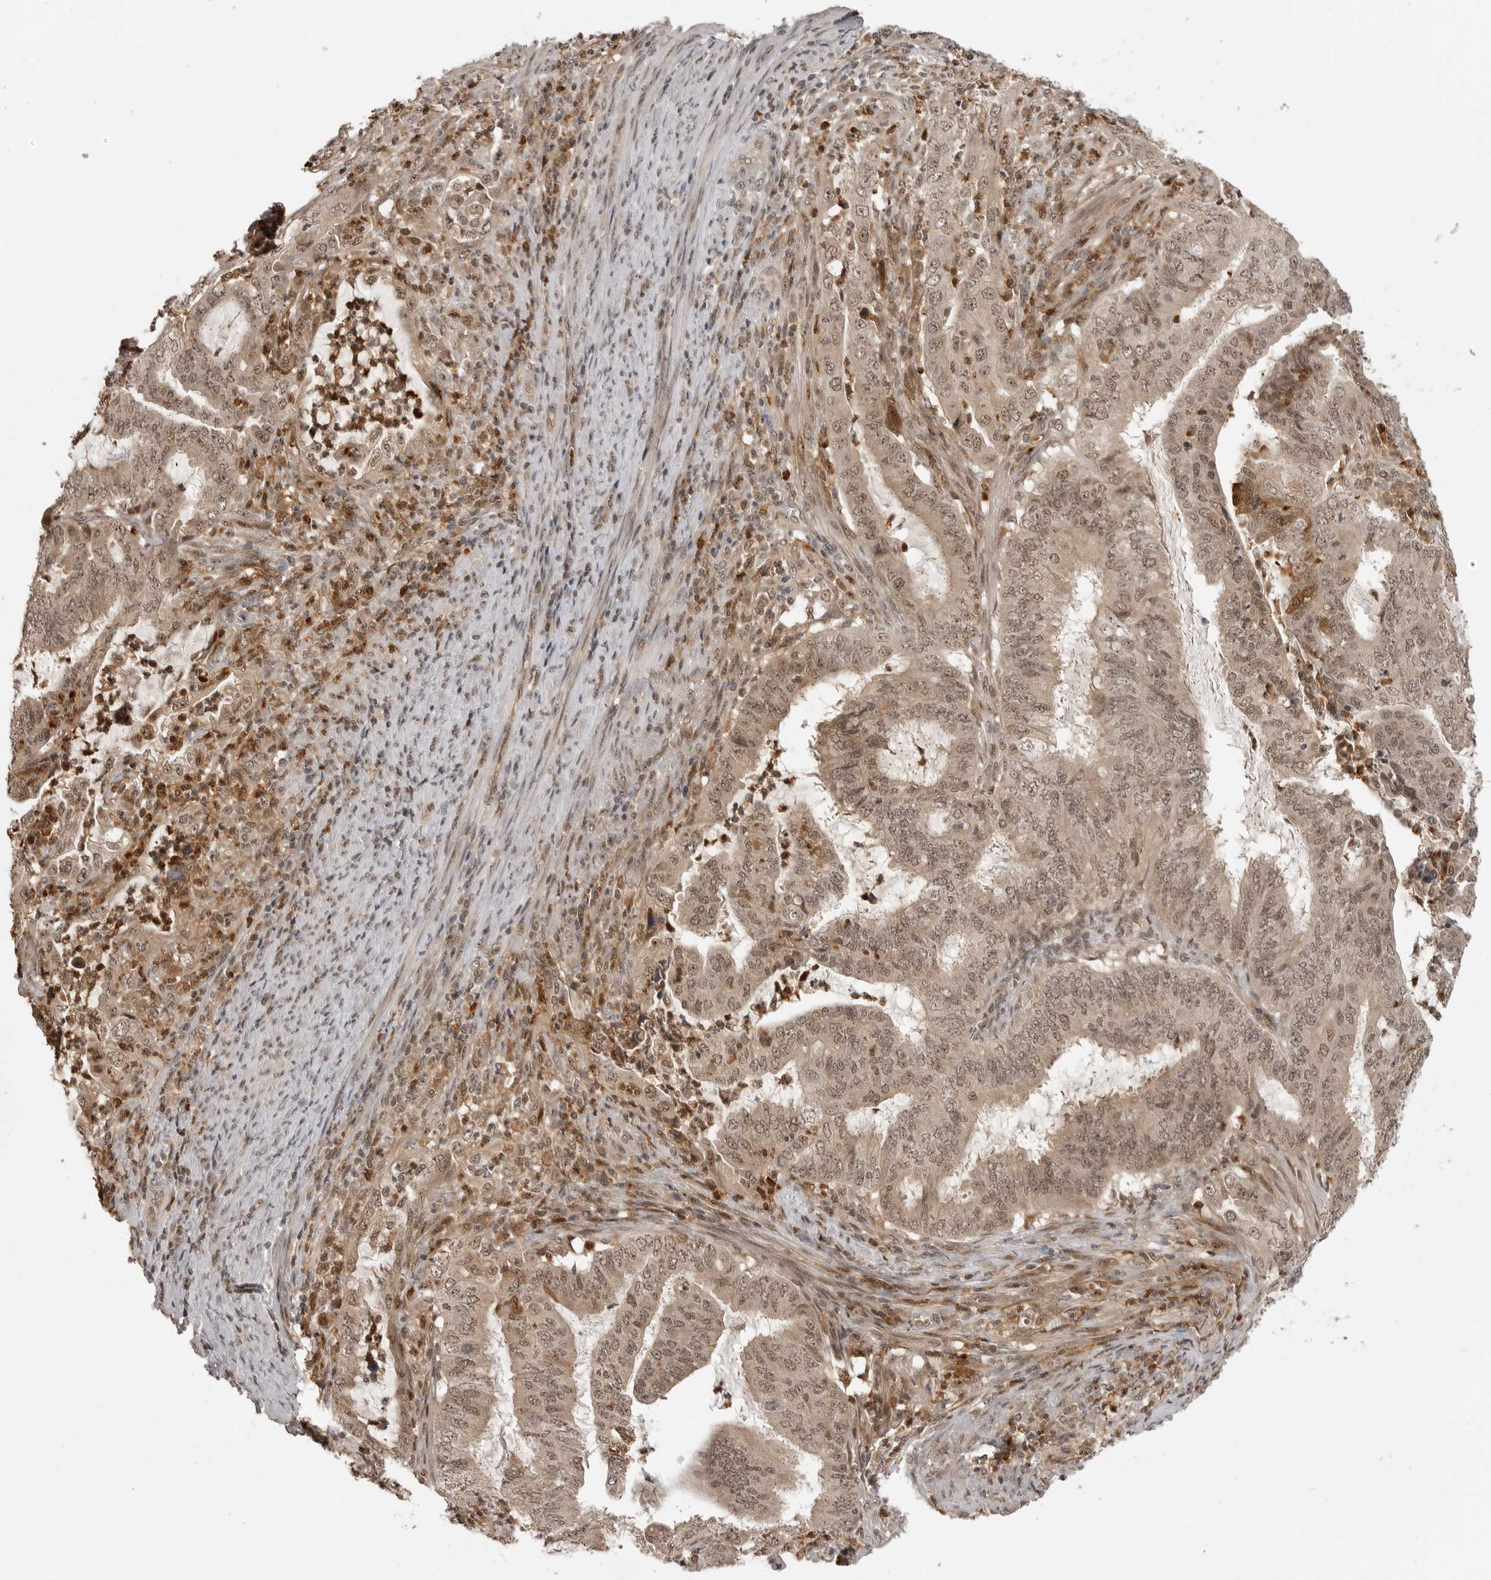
{"staining": {"intensity": "moderate", "quantity": ">75%", "location": "cytoplasmic/membranous,nuclear"}, "tissue": "endometrial cancer", "cell_type": "Tumor cells", "image_type": "cancer", "snomed": [{"axis": "morphology", "description": "Adenocarcinoma, NOS"}, {"axis": "topography", "description": "Endometrium"}], "caption": "The image reveals staining of endometrial cancer, revealing moderate cytoplasmic/membranous and nuclear protein expression (brown color) within tumor cells. (DAB IHC with brightfield microscopy, high magnification).", "gene": "PEG3", "patient": {"sex": "female", "age": 51}}